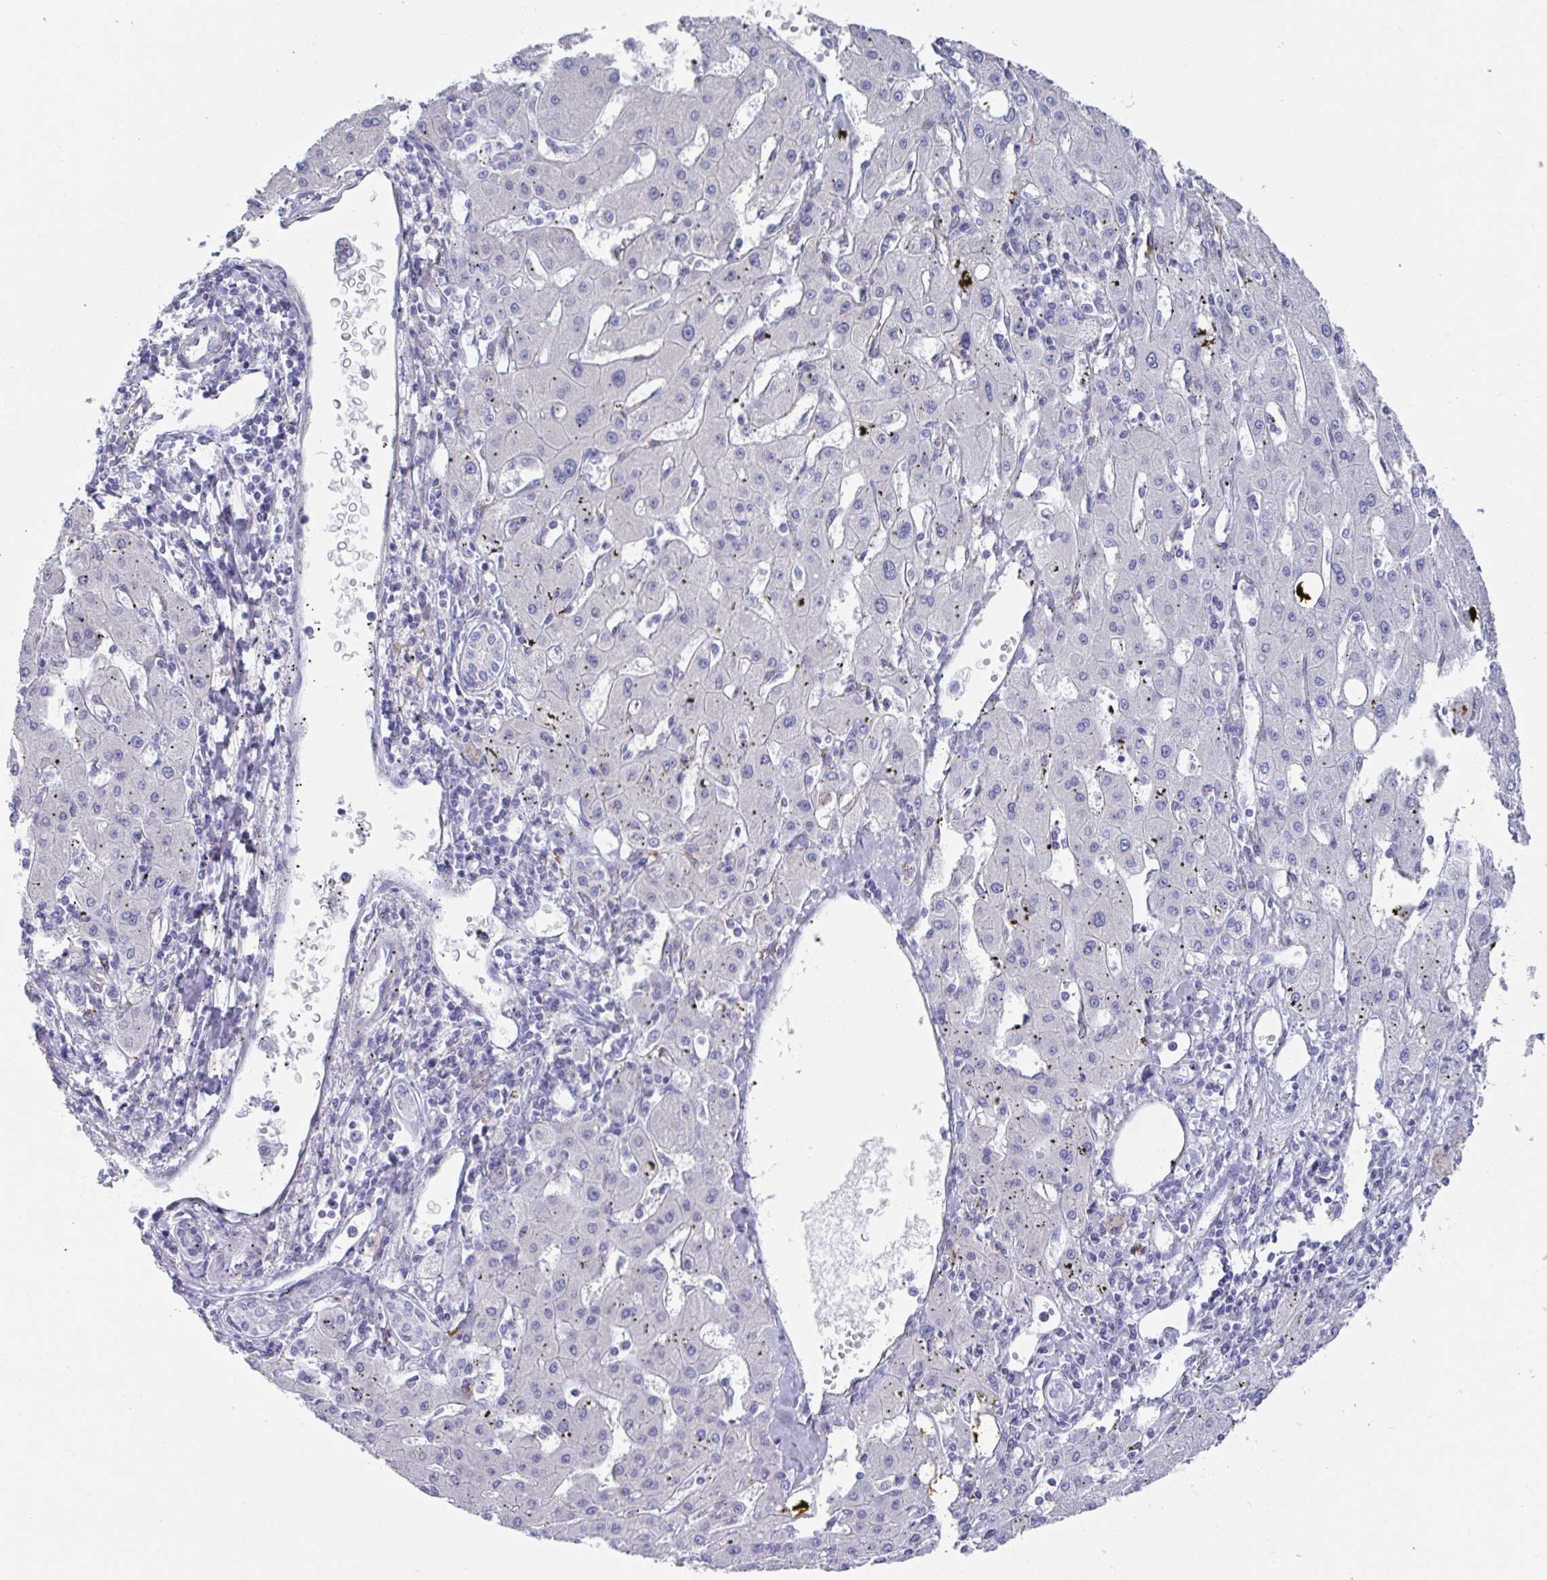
{"staining": {"intensity": "negative", "quantity": "none", "location": "none"}, "tissue": "liver cancer", "cell_type": "Tumor cells", "image_type": "cancer", "snomed": [{"axis": "morphology", "description": "Carcinoma, Hepatocellular, NOS"}, {"axis": "topography", "description": "Liver"}], "caption": "Immunohistochemistry histopathology image of liver cancer stained for a protein (brown), which reveals no positivity in tumor cells.", "gene": "CXCR1", "patient": {"sex": "male", "age": 72}}